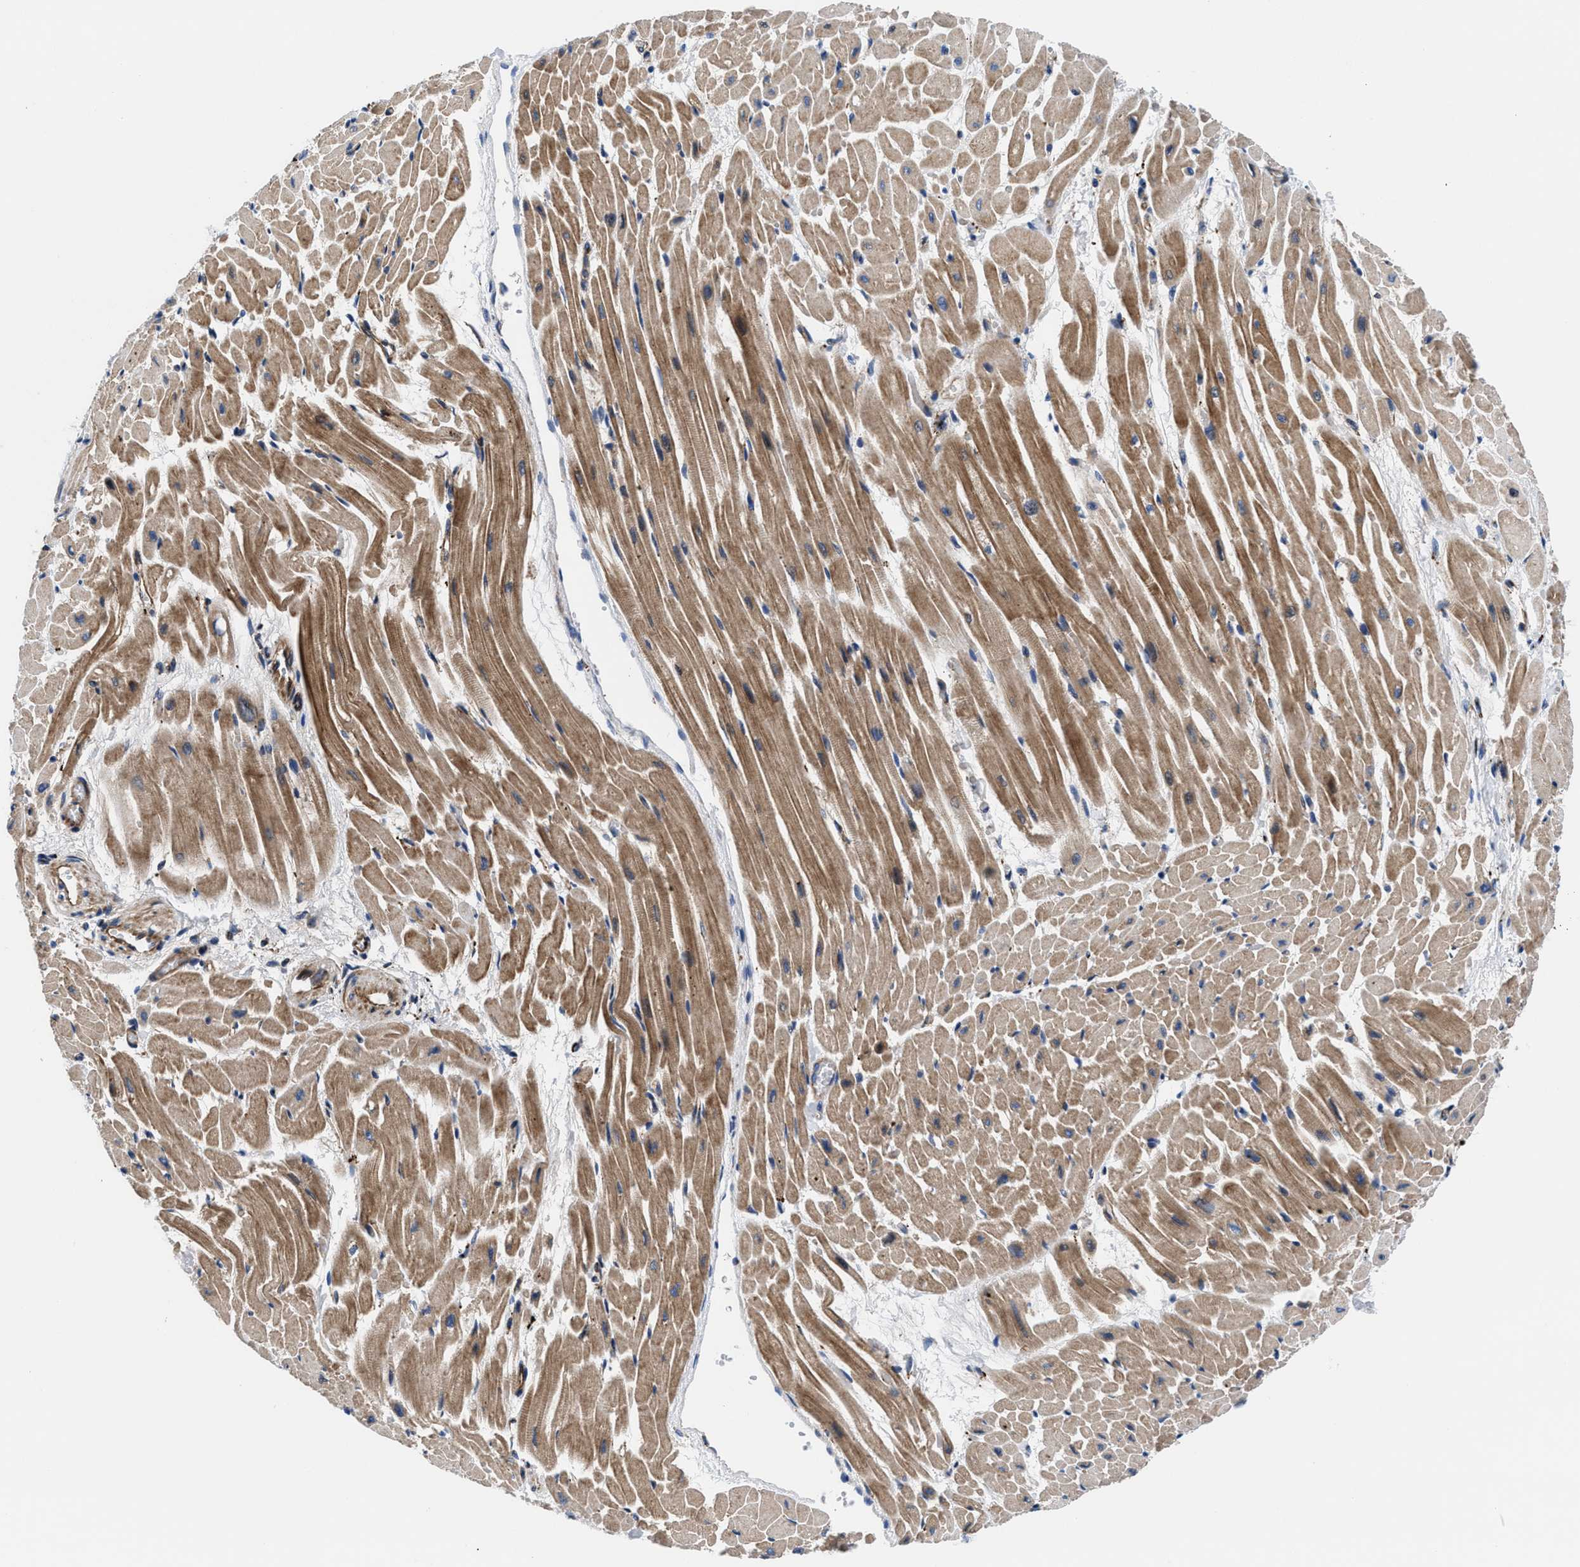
{"staining": {"intensity": "moderate", "quantity": ">75%", "location": "cytoplasmic/membranous"}, "tissue": "heart muscle", "cell_type": "Cardiomyocytes", "image_type": "normal", "snomed": [{"axis": "morphology", "description": "Normal tissue, NOS"}, {"axis": "topography", "description": "Heart"}], "caption": "The image exhibits a brown stain indicating the presence of a protein in the cytoplasmic/membranous of cardiomyocytes in heart muscle.", "gene": "PRR15L", "patient": {"sex": "male", "age": 45}}